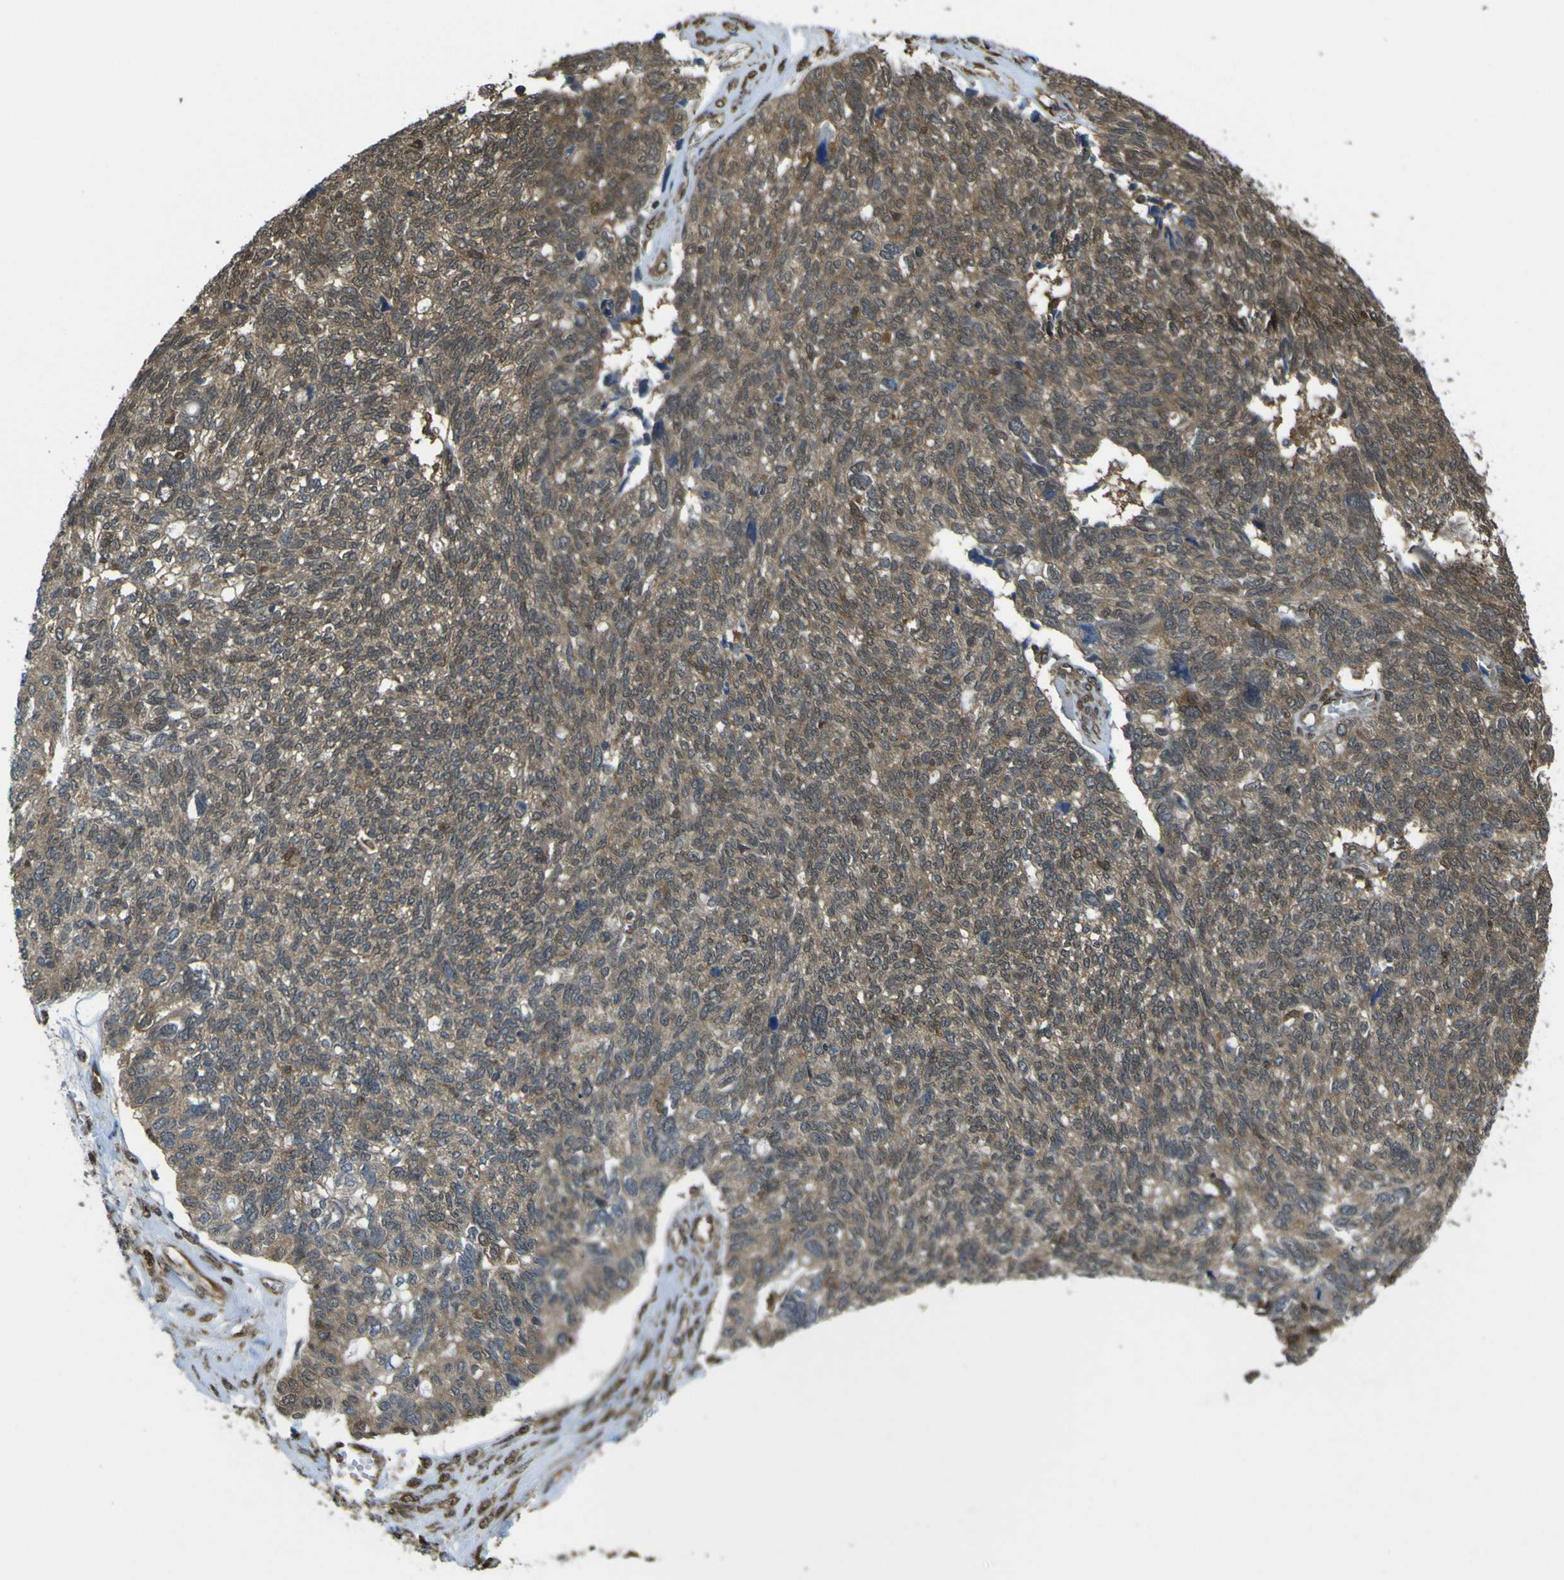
{"staining": {"intensity": "moderate", "quantity": ">75%", "location": "cytoplasmic/membranous"}, "tissue": "ovarian cancer", "cell_type": "Tumor cells", "image_type": "cancer", "snomed": [{"axis": "morphology", "description": "Cystadenocarcinoma, serous, NOS"}, {"axis": "topography", "description": "Ovary"}], "caption": "Serous cystadenocarcinoma (ovarian) tissue displays moderate cytoplasmic/membranous staining in about >75% of tumor cells, visualized by immunohistochemistry.", "gene": "YWHAG", "patient": {"sex": "female", "age": 79}}